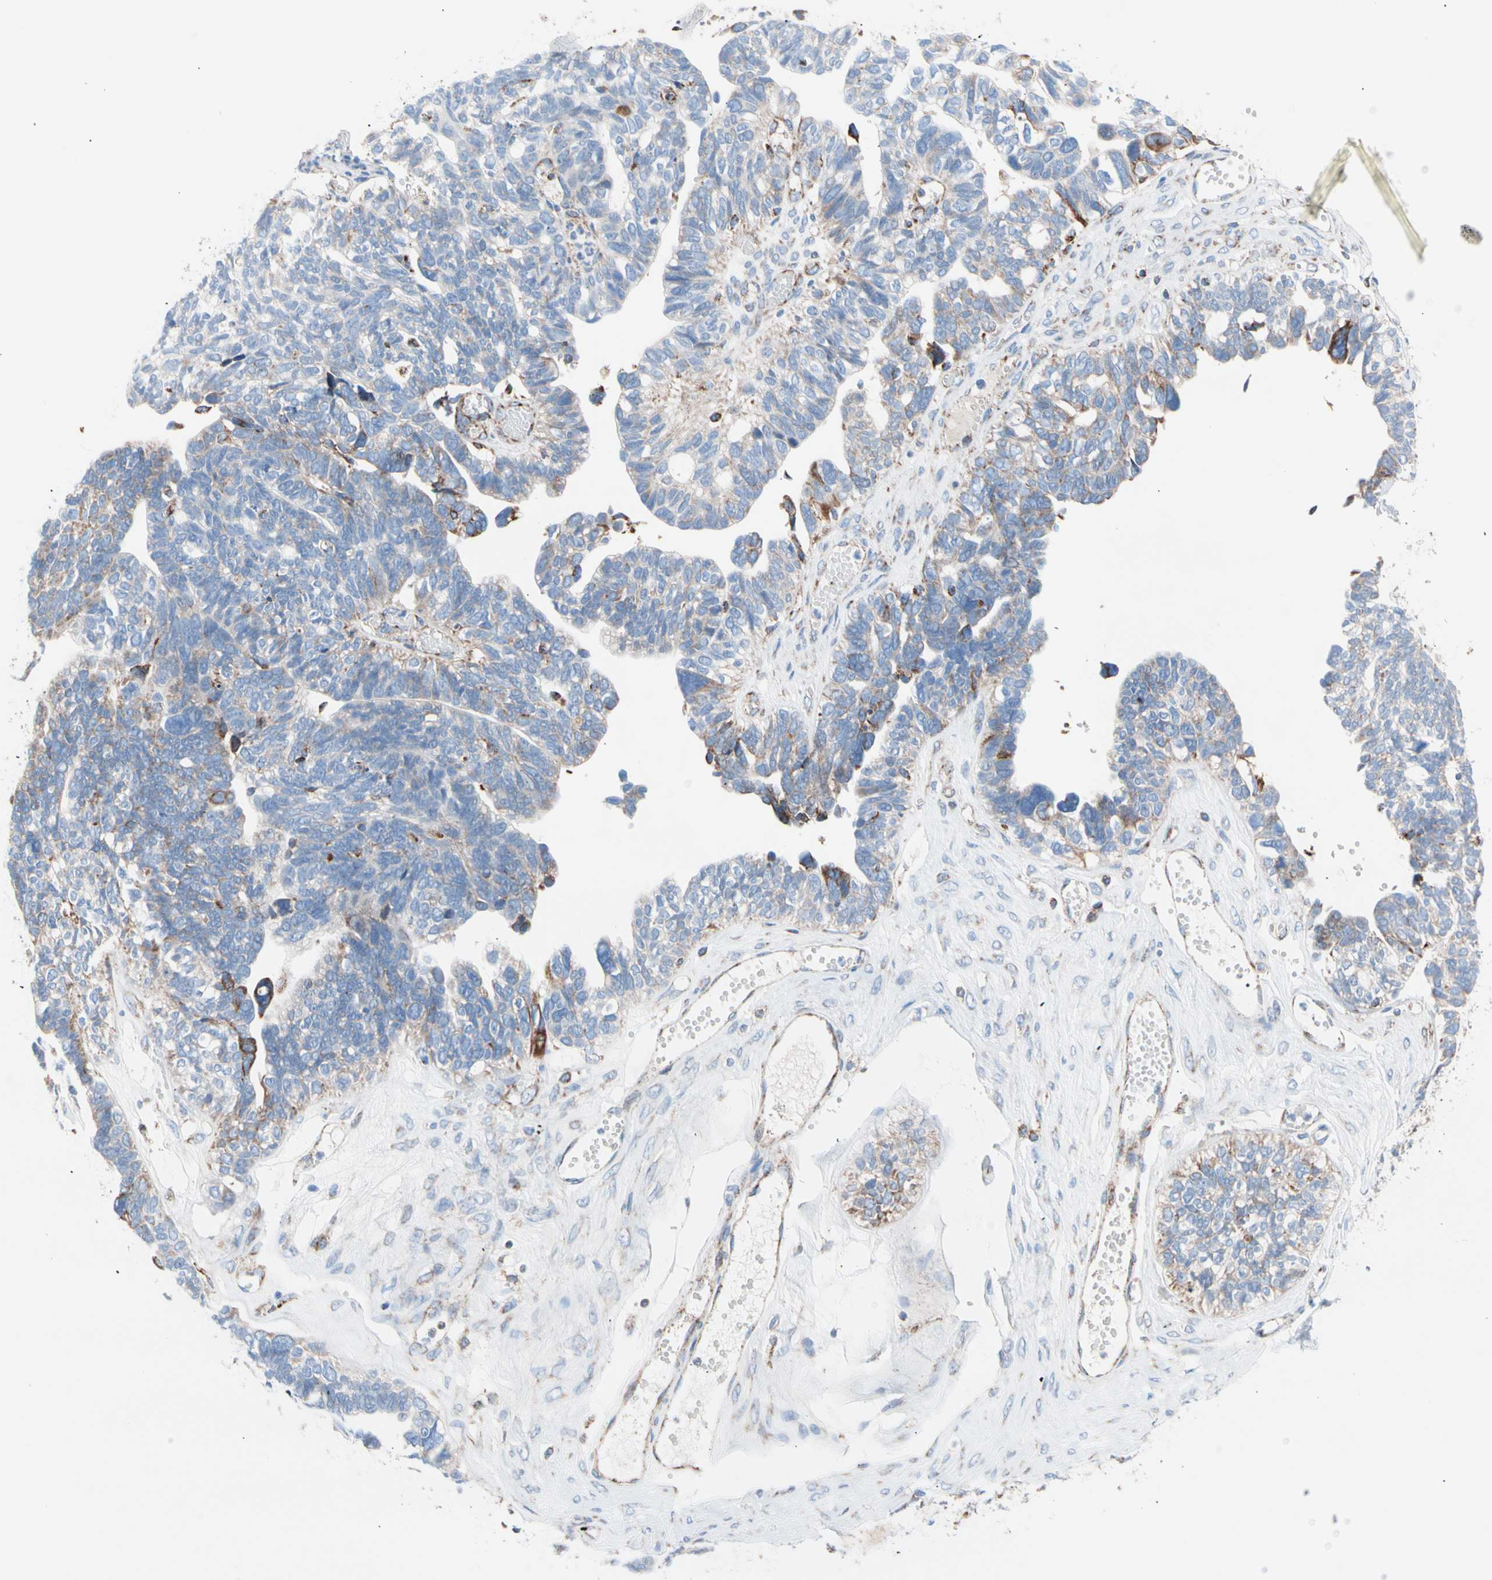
{"staining": {"intensity": "strong", "quantity": "<25%", "location": "cytoplasmic/membranous"}, "tissue": "ovarian cancer", "cell_type": "Tumor cells", "image_type": "cancer", "snomed": [{"axis": "morphology", "description": "Cystadenocarcinoma, serous, NOS"}, {"axis": "topography", "description": "Ovary"}], "caption": "This histopathology image exhibits immunohistochemistry staining of human serous cystadenocarcinoma (ovarian), with medium strong cytoplasmic/membranous staining in approximately <25% of tumor cells.", "gene": "HK1", "patient": {"sex": "female", "age": 79}}